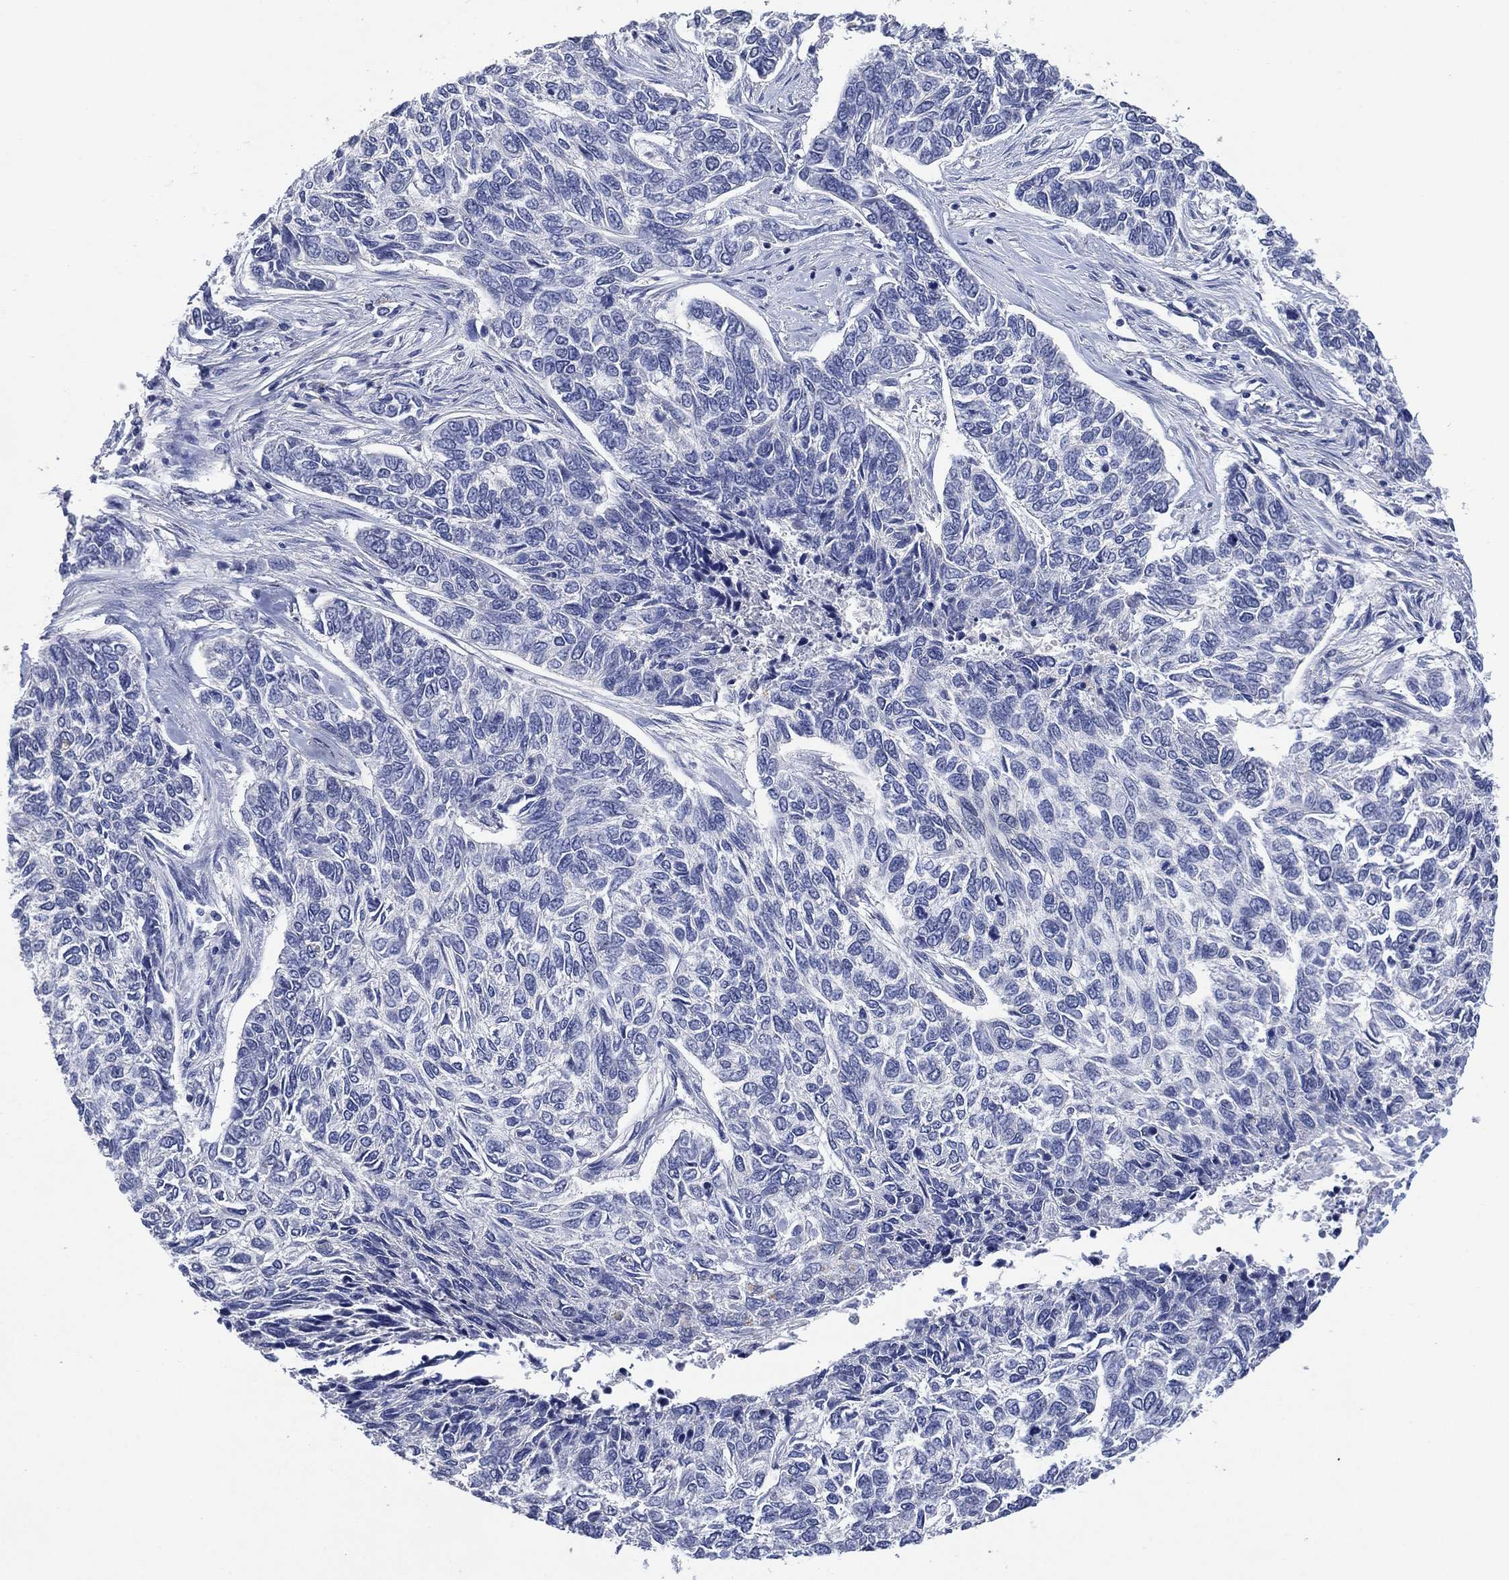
{"staining": {"intensity": "negative", "quantity": "none", "location": "none"}, "tissue": "skin cancer", "cell_type": "Tumor cells", "image_type": "cancer", "snomed": [{"axis": "morphology", "description": "Basal cell carcinoma"}, {"axis": "topography", "description": "Skin"}], "caption": "Immunohistochemistry histopathology image of basal cell carcinoma (skin) stained for a protein (brown), which reveals no positivity in tumor cells. (DAB (3,3'-diaminobenzidine) immunohistochemistry visualized using brightfield microscopy, high magnification).", "gene": "FSCN2", "patient": {"sex": "female", "age": 65}}